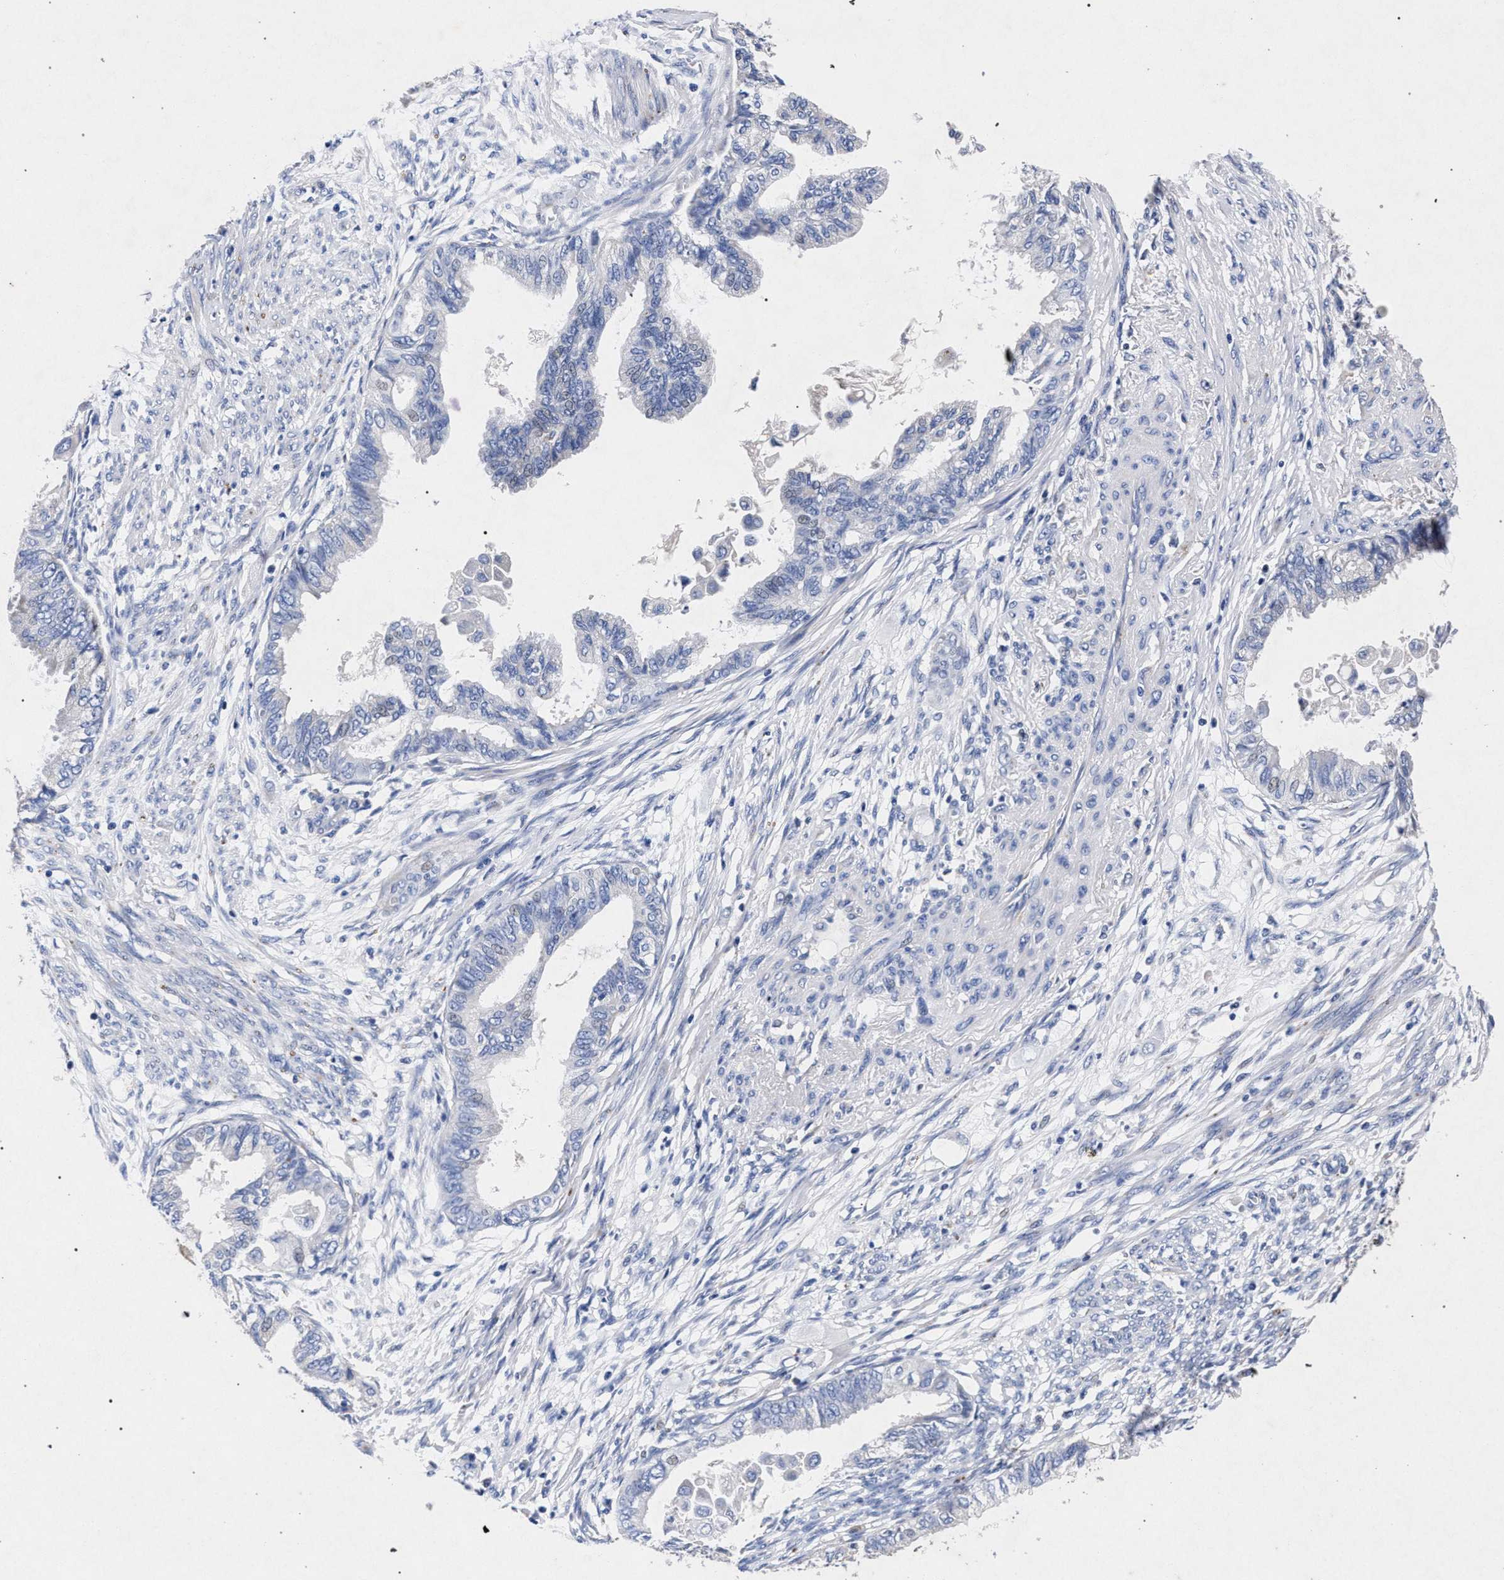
{"staining": {"intensity": "negative", "quantity": "none", "location": "none"}, "tissue": "cervical cancer", "cell_type": "Tumor cells", "image_type": "cancer", "snomed": [{"axis": "morphology", "description": "Normal tissue, NOS"}, {"axis": "morphology", "description": "Adenocarcinoma, NOS"}, {"axis": "topography", "description": "Cervix"}, {"axis": "topography", "description": "Endometrium"}], "caption": "Histopathology image shows no protein expression in tumor cells of cervical cancer tissue.", "gene": "HSD17B14", "patient": {"sex": "female", "age": 86}}